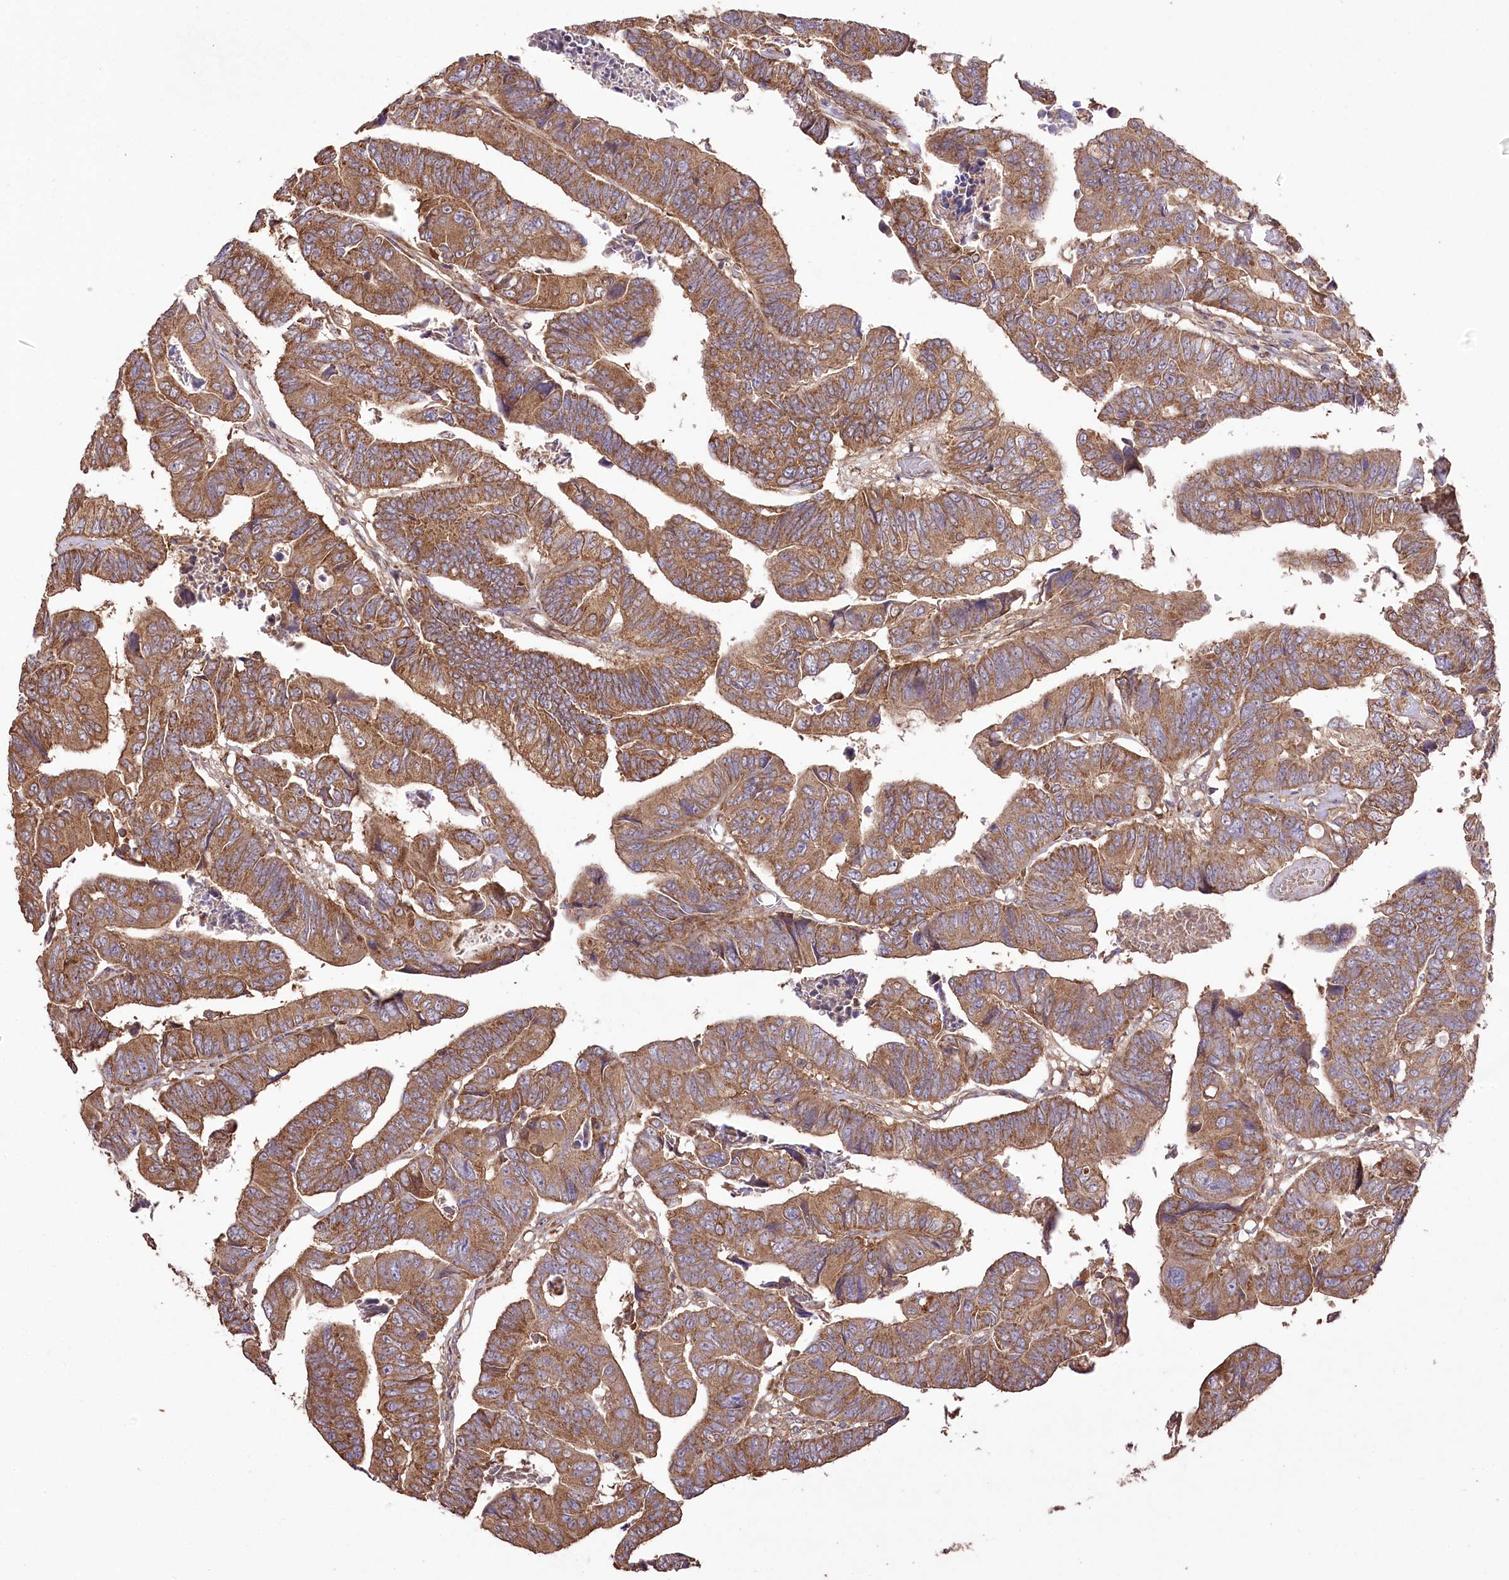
{"staining": {"intensity": "moderate", "quantity": ">75%", "location": "cytoplasmic/membranous"}, "tissue": "colorectal cancer", "cell_type": "Tumor cells", "image_type": "cancer", "snomed": [{"axis": "morphology", "description": "Adenocarcinoma, NOS"}, {"axis": "topography", "description": "Rectum"}], "caption": "DAB immunohistochemical staining of colorectal cancer (adenocarcinoma) reveals moderate cytoplasmic/membranous protein staining in about >75% of tumor cells. Using DAB (3,3'-diaminobenzidine) (brown) and hematoxylin (blue) stains, captured at high magnification using brightfield microscopy.", "gene": "PRSS53", "patient": {"sex": "female", "age": 65}}